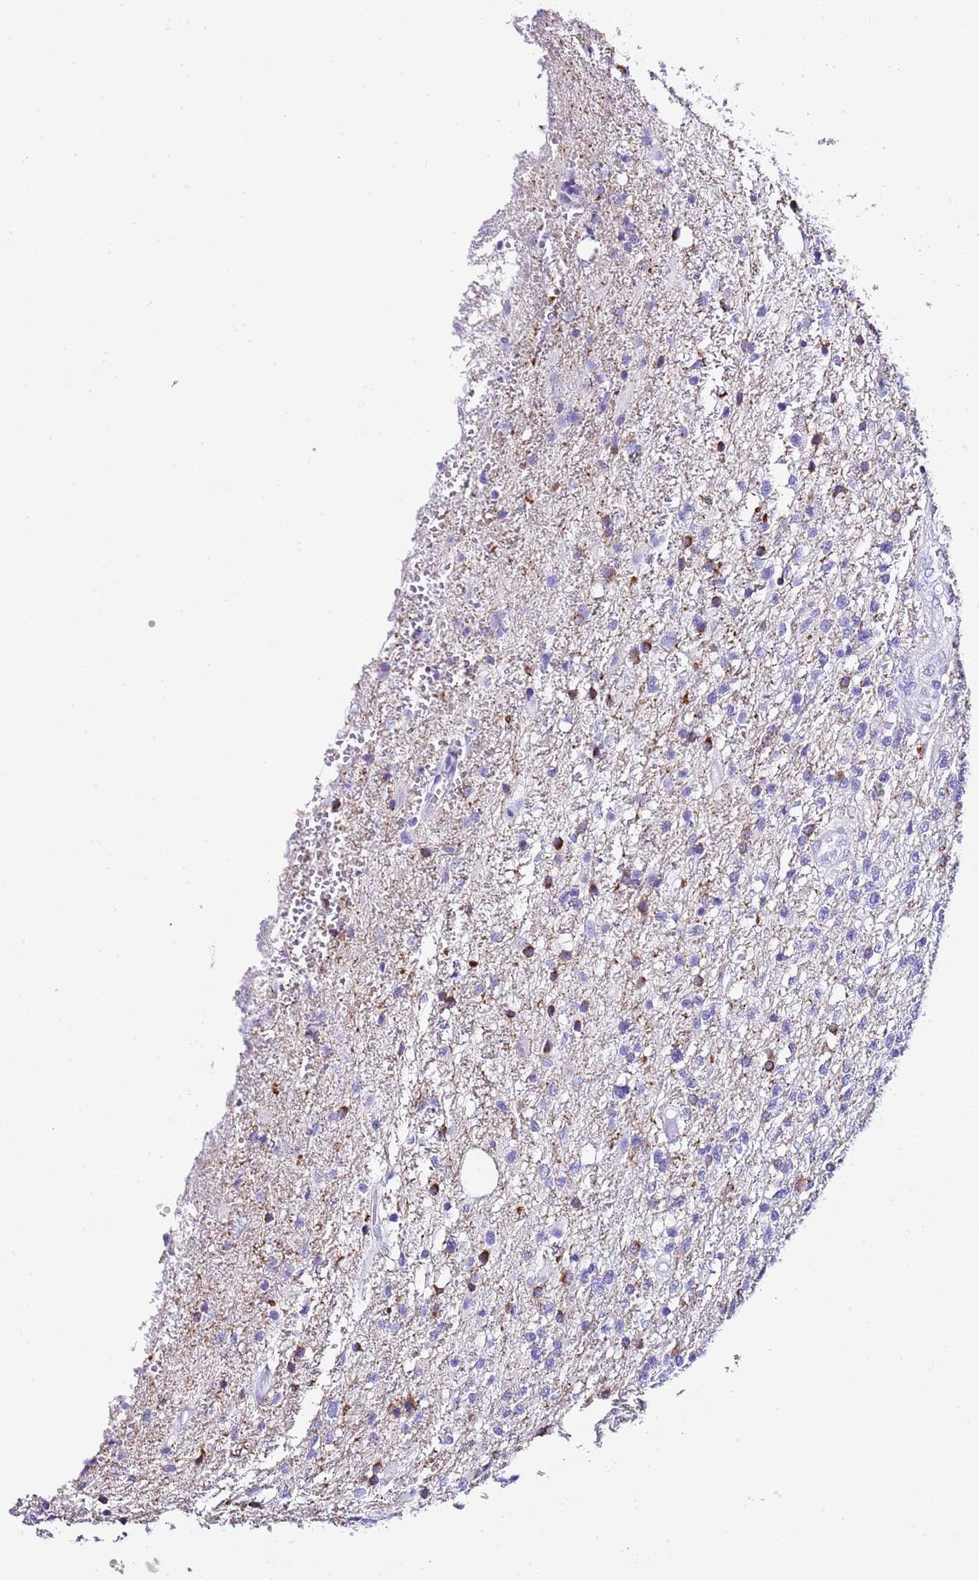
{"staining": {"intensity": "negative", "quantity": "none", "location": "none"}, "tissue": "glioma", "cell_type": "Tumor cells", "image_type": "cancer", "snomed": [{"axis": "morphology", "description": "Glioma, malignant, High grade"}, {"axis": "topography", "description": "Brain"}], "caption": "Histopathology image shows no protein staining in tumor cells of malignant high-grade glioma tissue.", "gene": "KCNC1", "patient": {"sex": "male", "age": 56}}